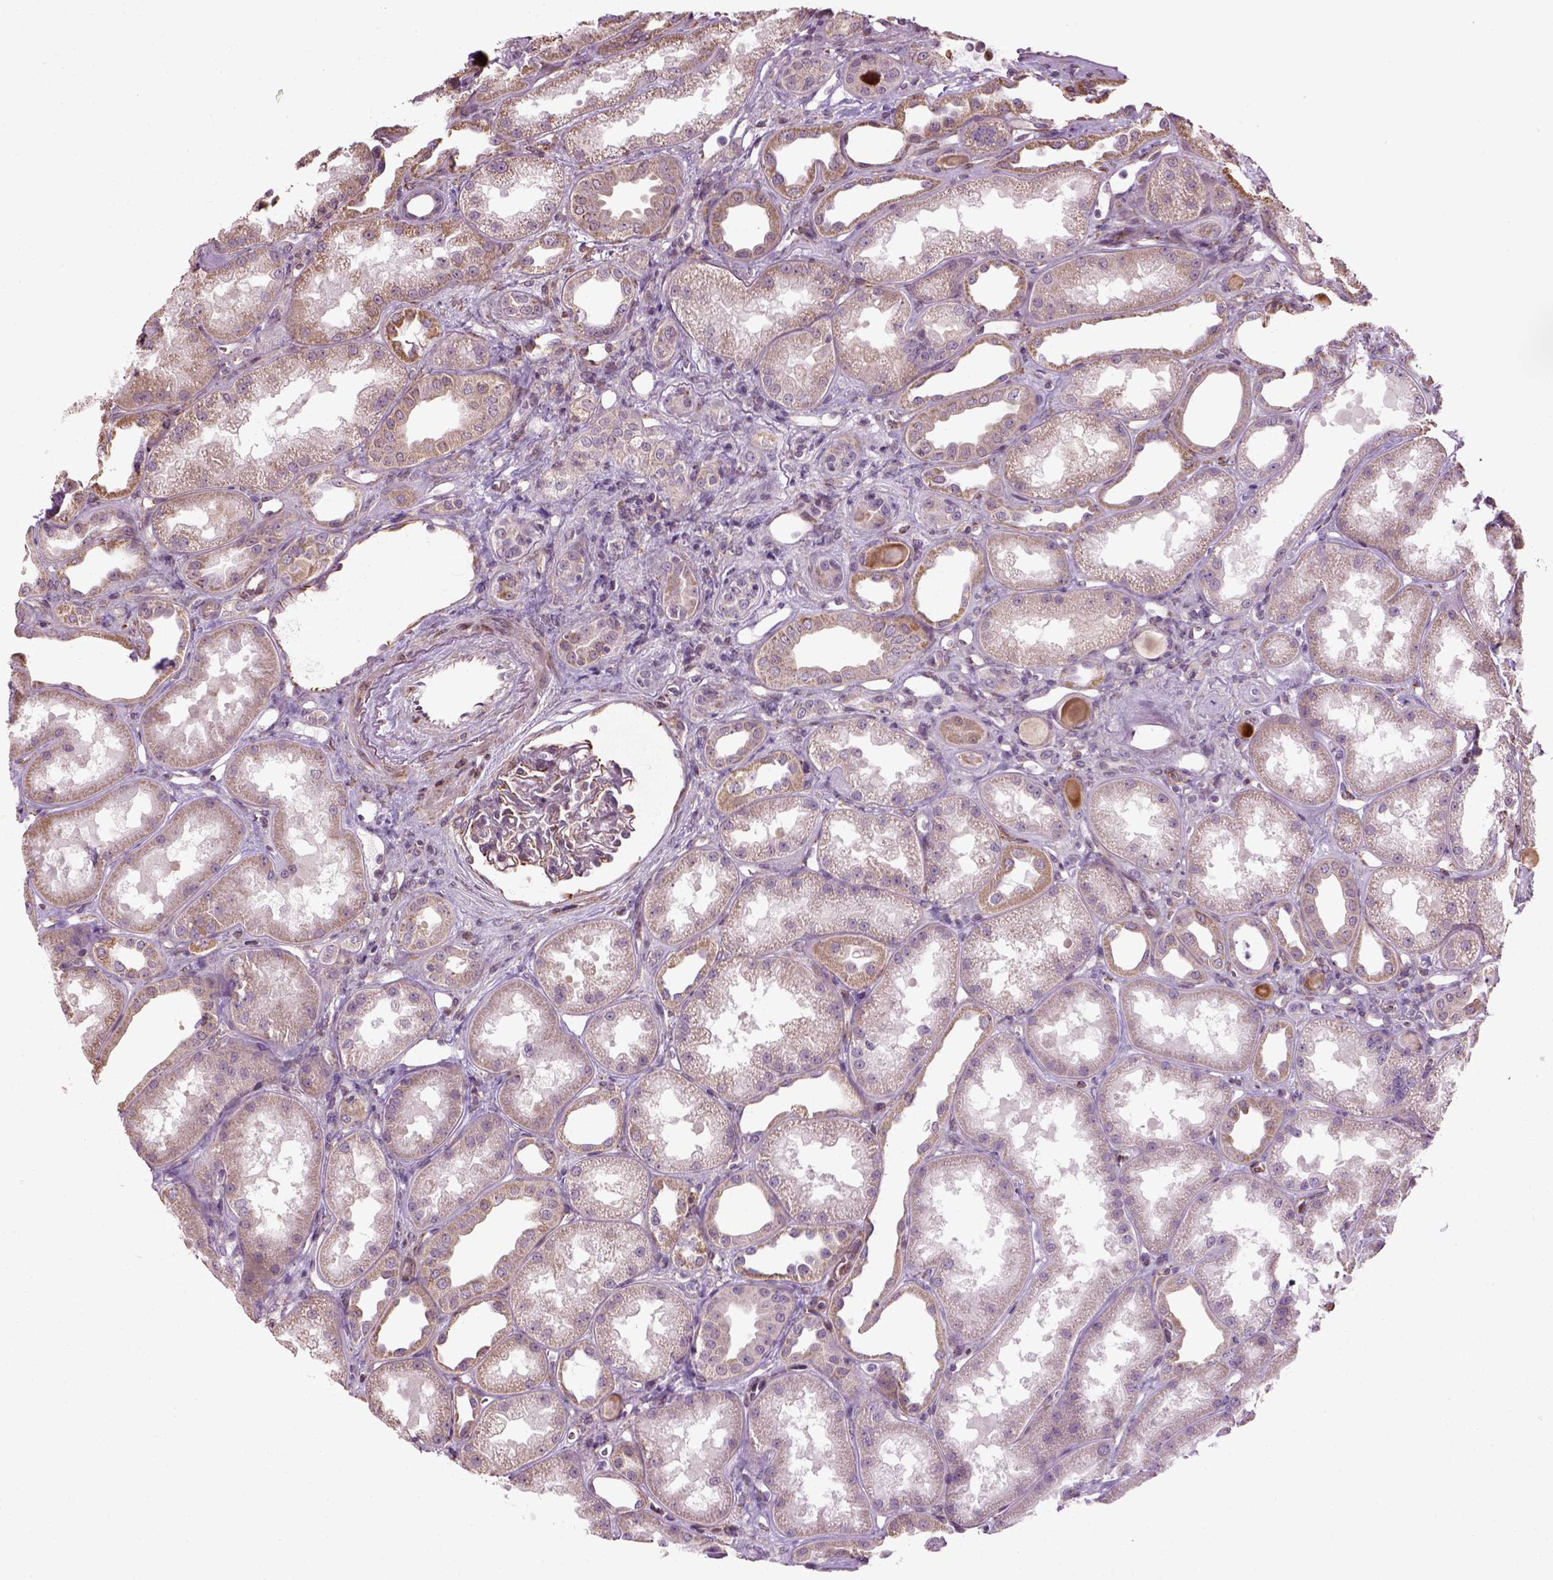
{"staining": {"intensity": "weak", "quantity": "25%-75%", "location": "cytoplasmic/membranous"}, "tissue": "kidney", "cell_type": "Cells in glomeruli", "image_type": "normal", "snomed": [{"axis": "morphology", "description": "Normal tissue, NOS"}, {"axis": "topography", "description": "Kidney"}], "caption": "Human kidney stained with a brown dye reveals weak cytoplasmic/membranous positive staining in about 25%-75% of cells in glomeruli.", "gene": "XK", "patient": {"sex": "male", "age": 61}}